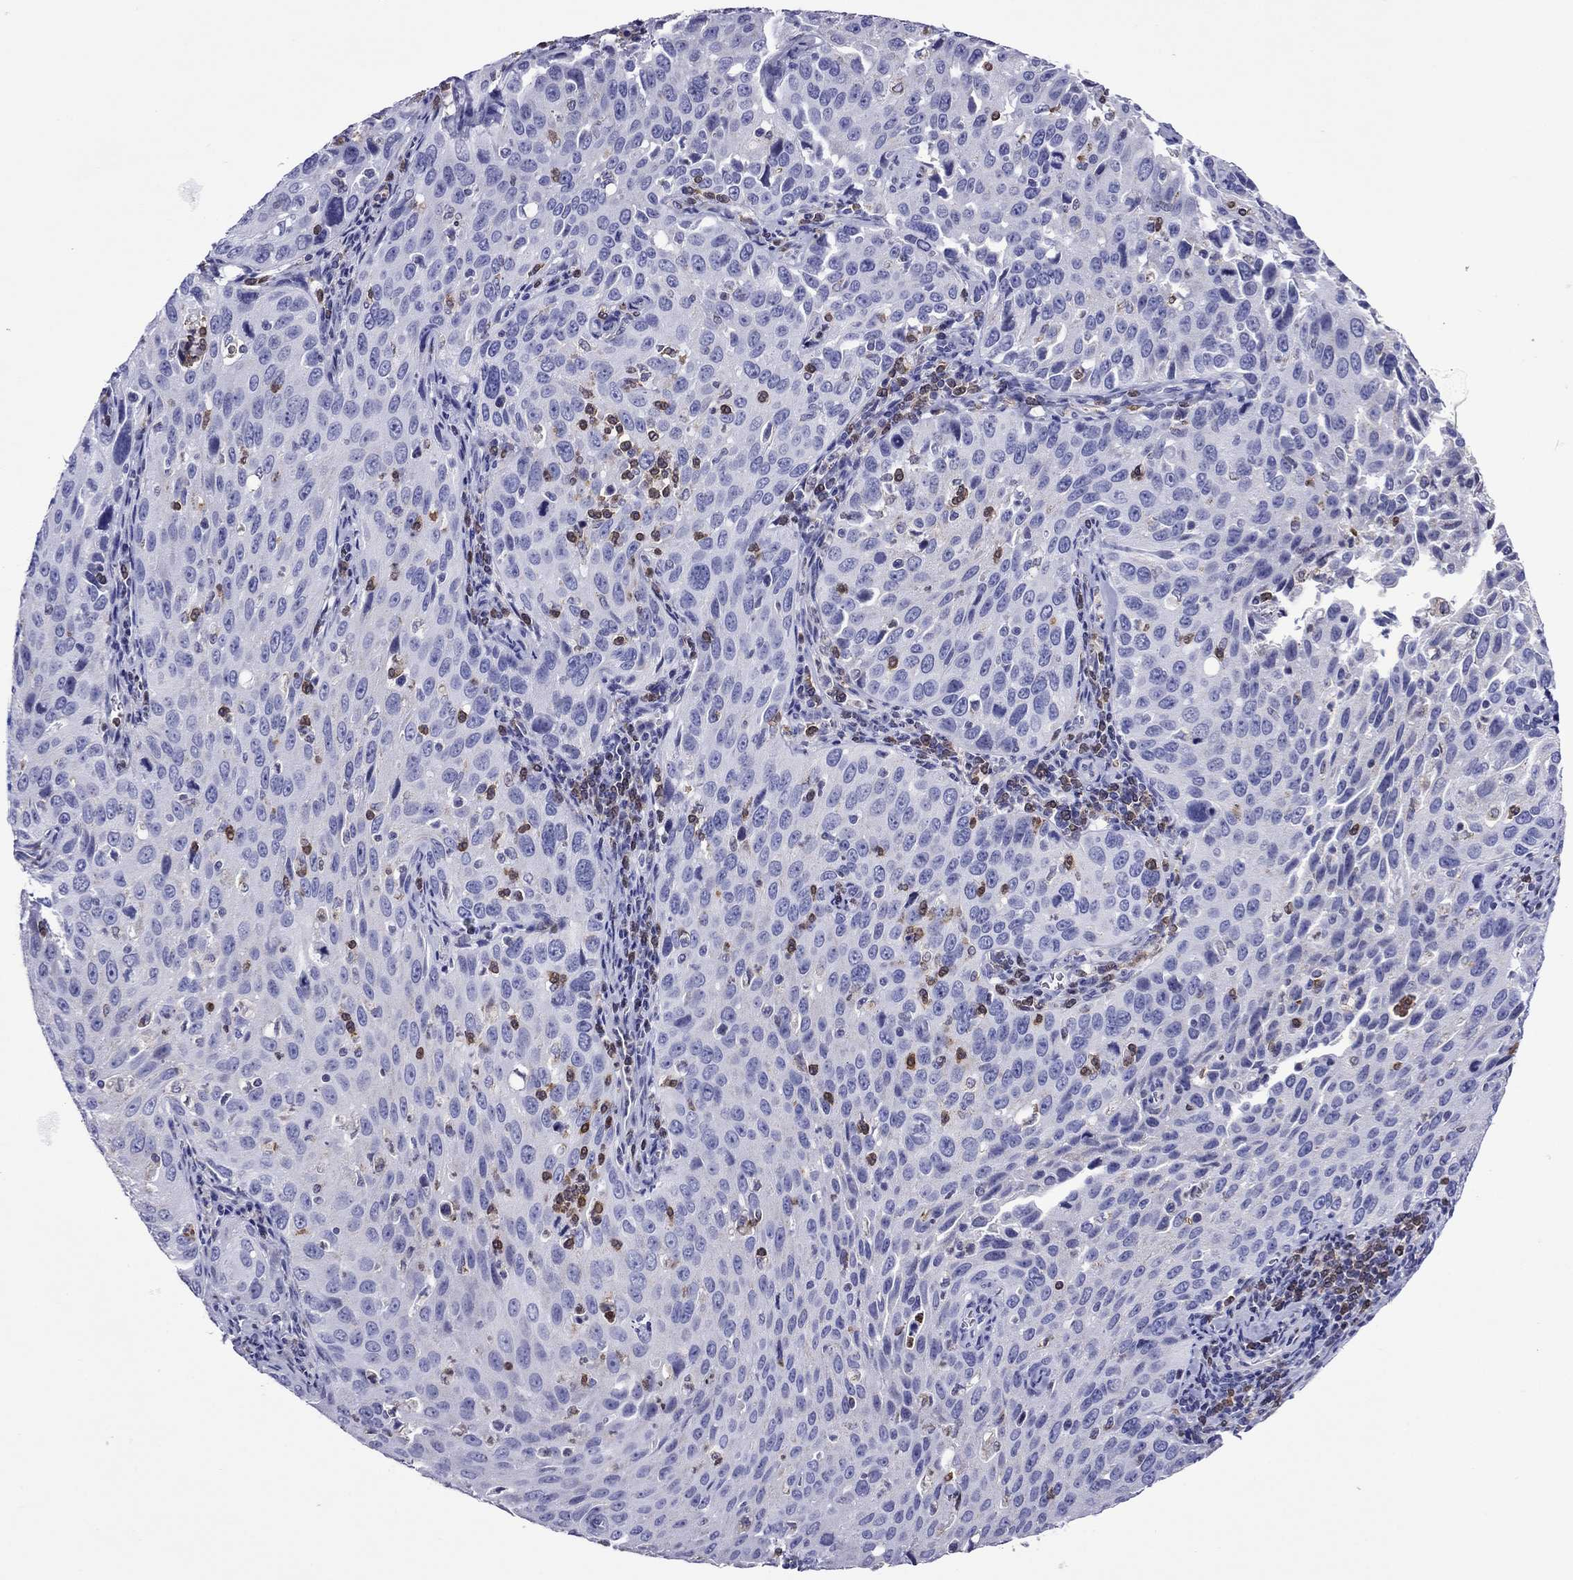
{"staining": {"intensity": "negative", "quantity": "none", "location": "none"}, "tissue": "cervical cancer", "cell_type": "Tumor cells", "image_type": "cancer", "snomed": [{"axis": "morphology", "description": "Squamous cell carcinoma, NOS"}, {"axis": "topography", "description": "Cervix"}], "caption": "Histopathology image shows no significant protein expression in tumor cells of cervical cancer (squamous cell carcinoma).", "gene": "SCG2", "patient": {"sex": "female", "age": 26}}